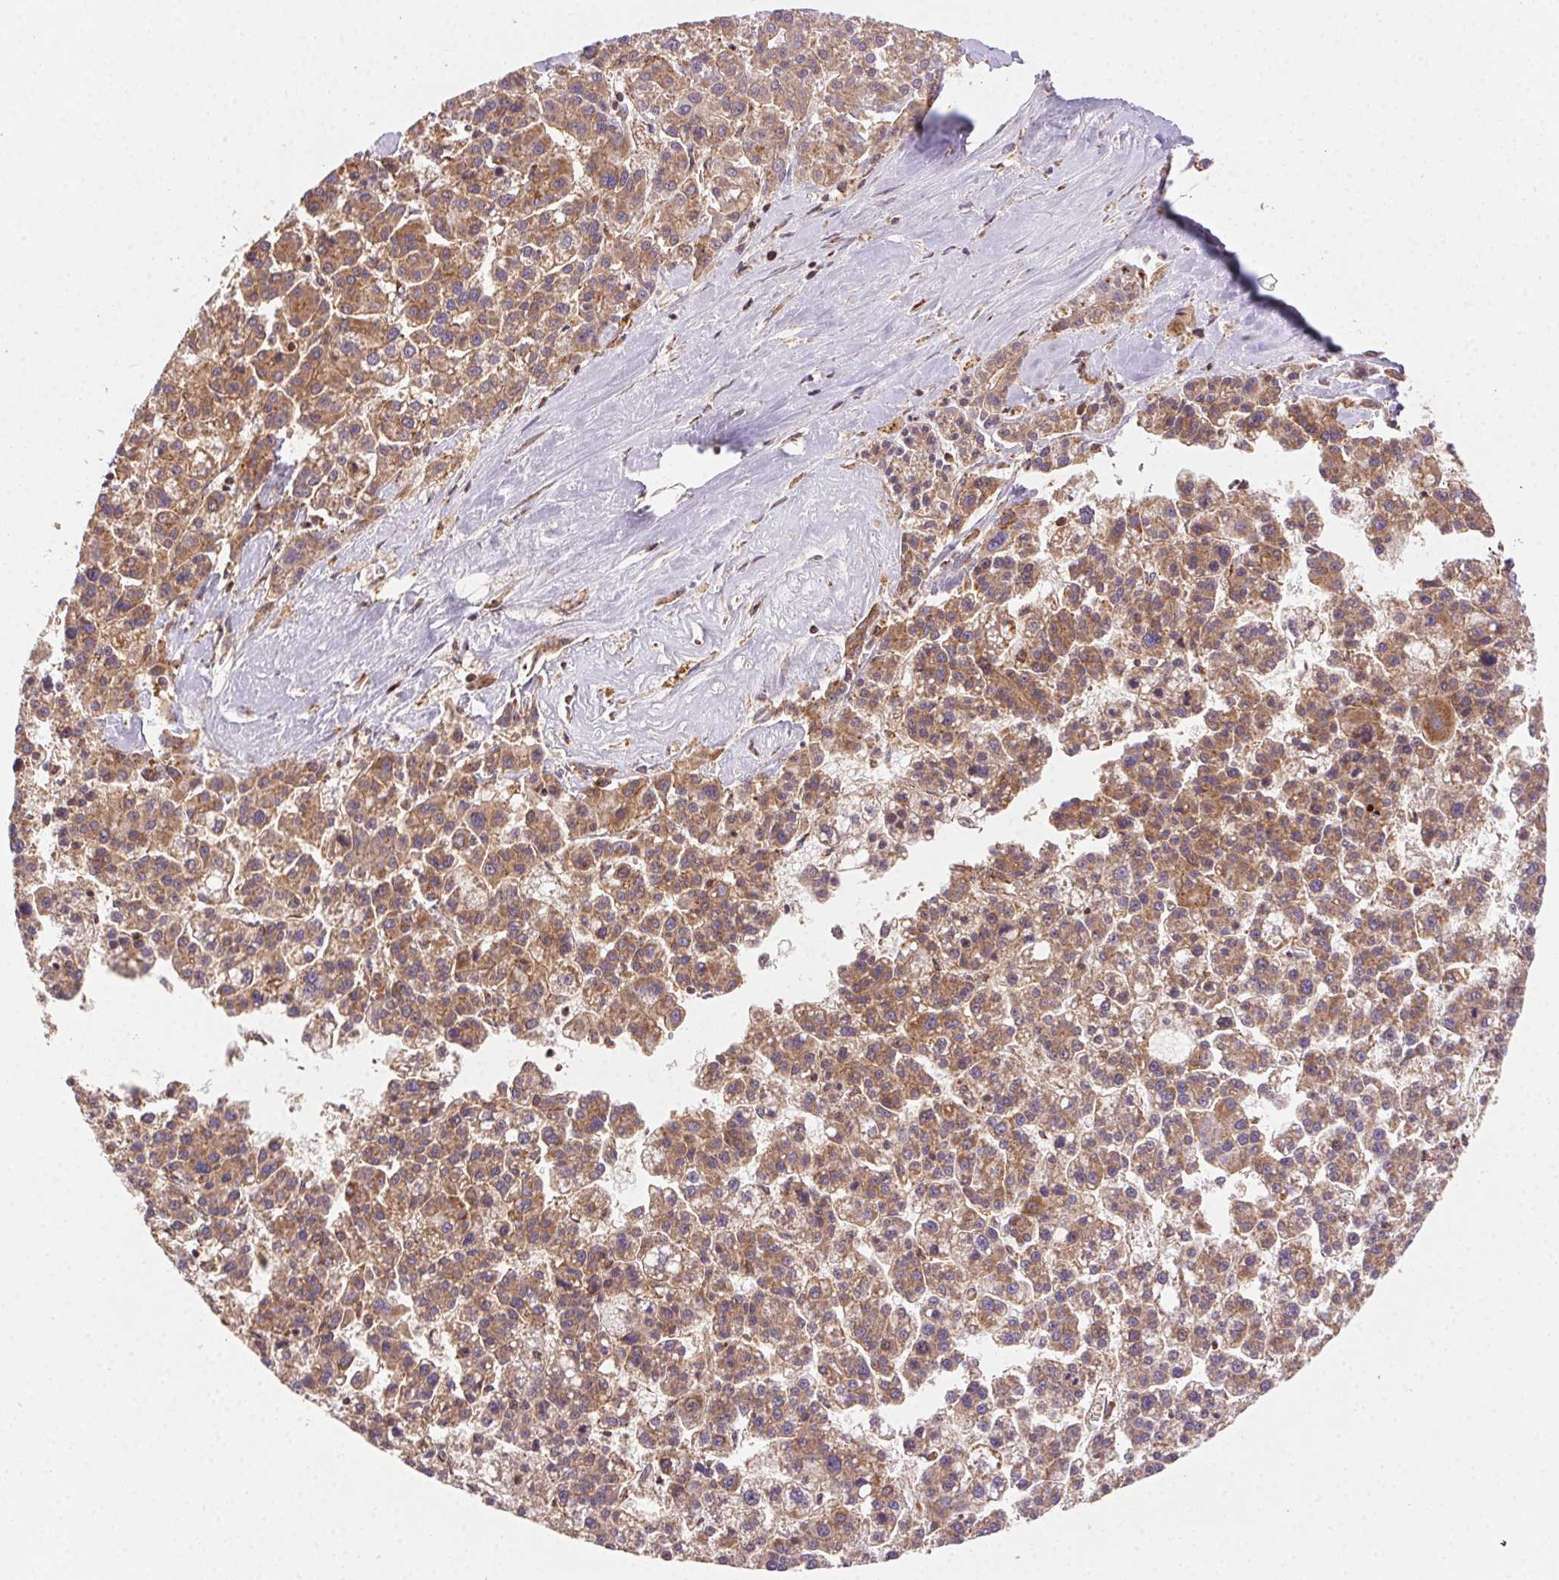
{"staining": {"intensity": "moderate", "quantity": ">75%", "location": "cytoplasmic/membranous"}, "tissue": "liver cancer", "cell_type": "Tumor cells", "image_type": "cancer", "snomed": [{"axis": "morphology", "description": "Carcinoma, Hepatocellular, NOS"}, {"axis": "topography", "description": "Liver"}], "caption": "Protein expression analysis of human hepatocellular carcinoma (liver) reveals moderate cytoplasmic/membranous expression in about >75% of tumor cells.", "gene": "CLPB", "patient": {"sex": "female", "age": 58}}